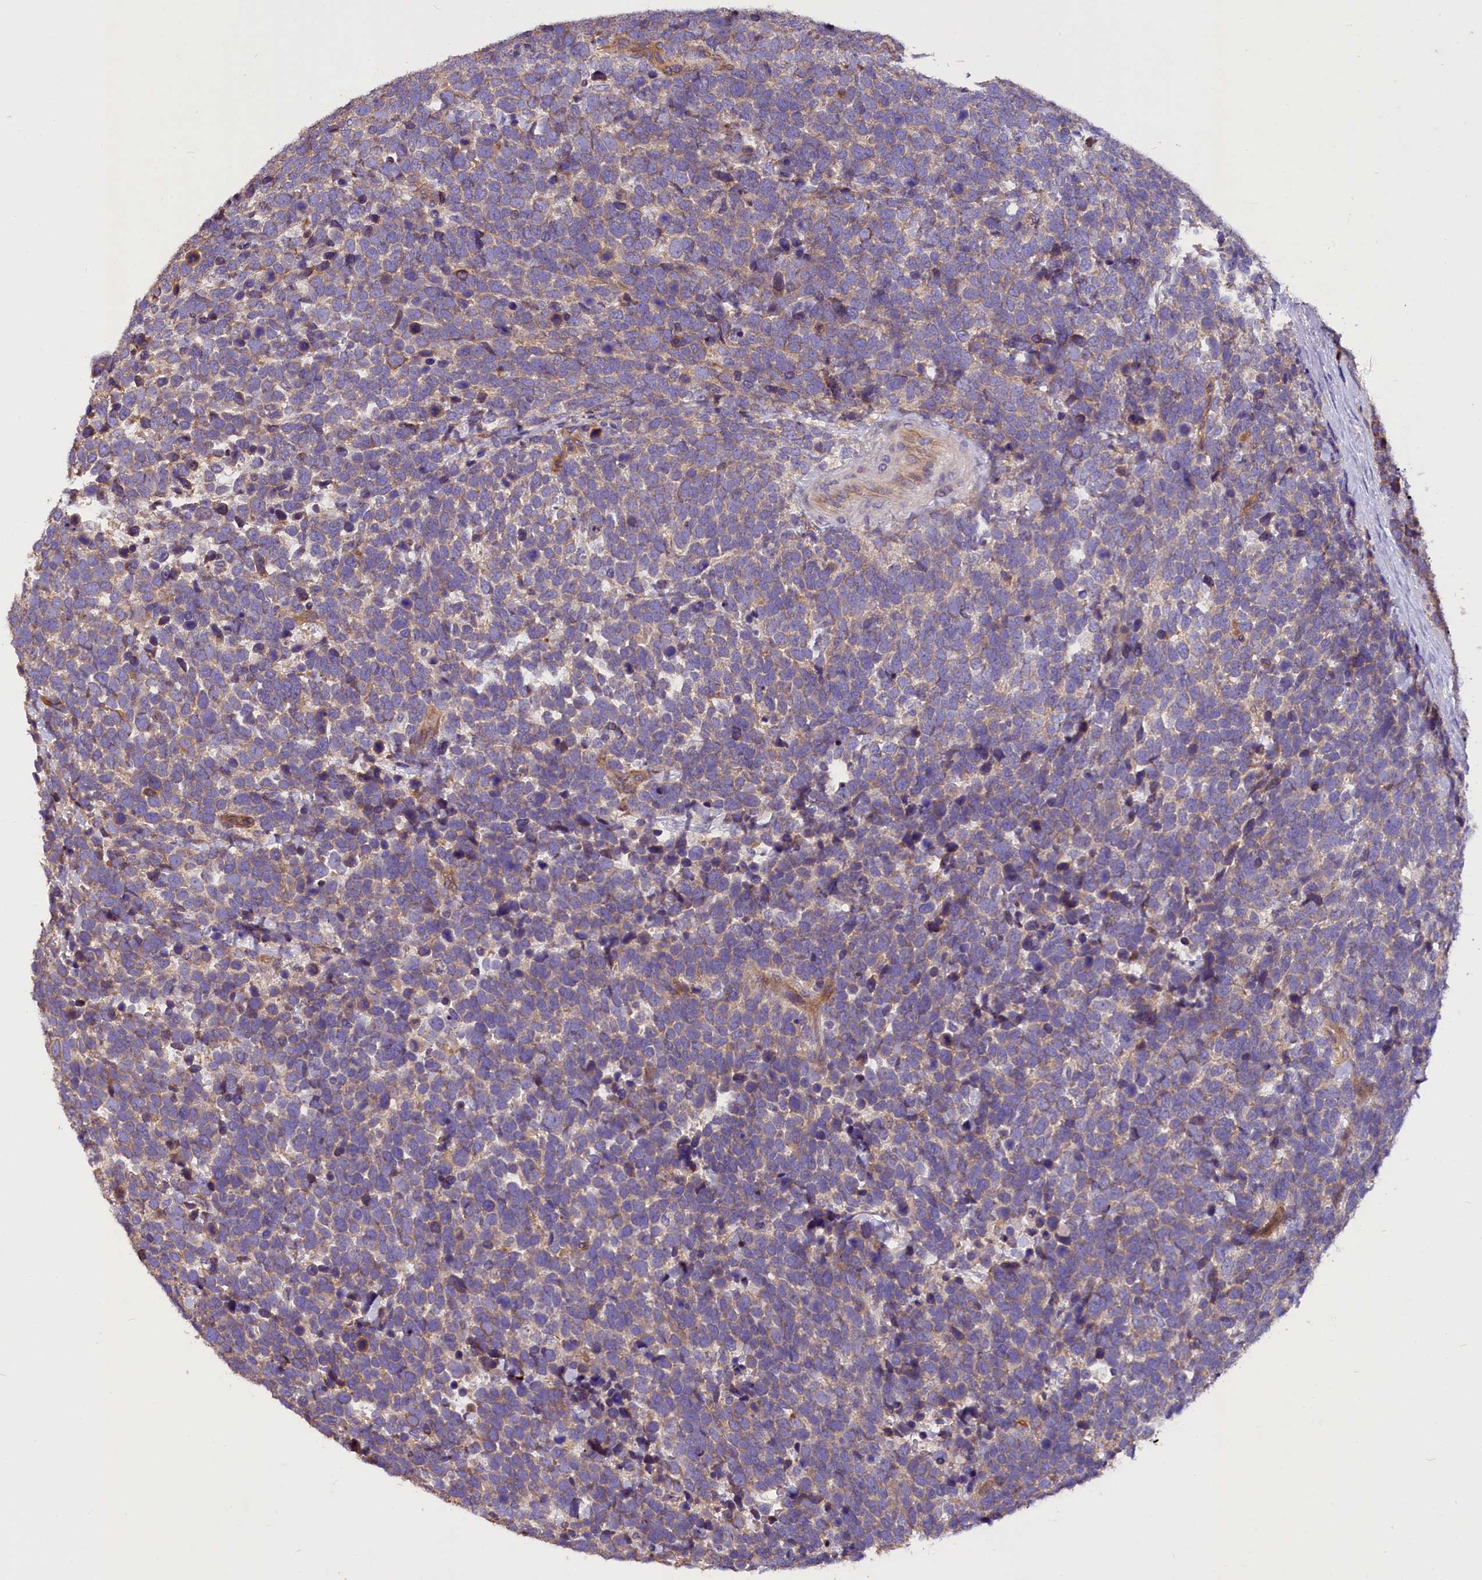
{"staining": {"intensity": "weak", "quantity": "25%-75%", "location": "cytoplasmic/membranous"}, "tissue": "urothelial cancer", "cell_type": "Tumor cells", "image_type": "cancer", "snomed": [{"axis": "morphology", "description": "Urothelial carcinoma, High grade"}, {"axis": "topography", "description": "Urinary bladder"}], "caption": "Immunohistochemistry (IHC) photomicrograph of human urothelial carcinoma (high-grade) stained for a protein (brown), which exhibits low levels of weak cytoplasmic/membranous positivity in about 25%-75% of tumor cells.", "gene": "ERMARD", "patient": {"sex": "female", "age": 82}}